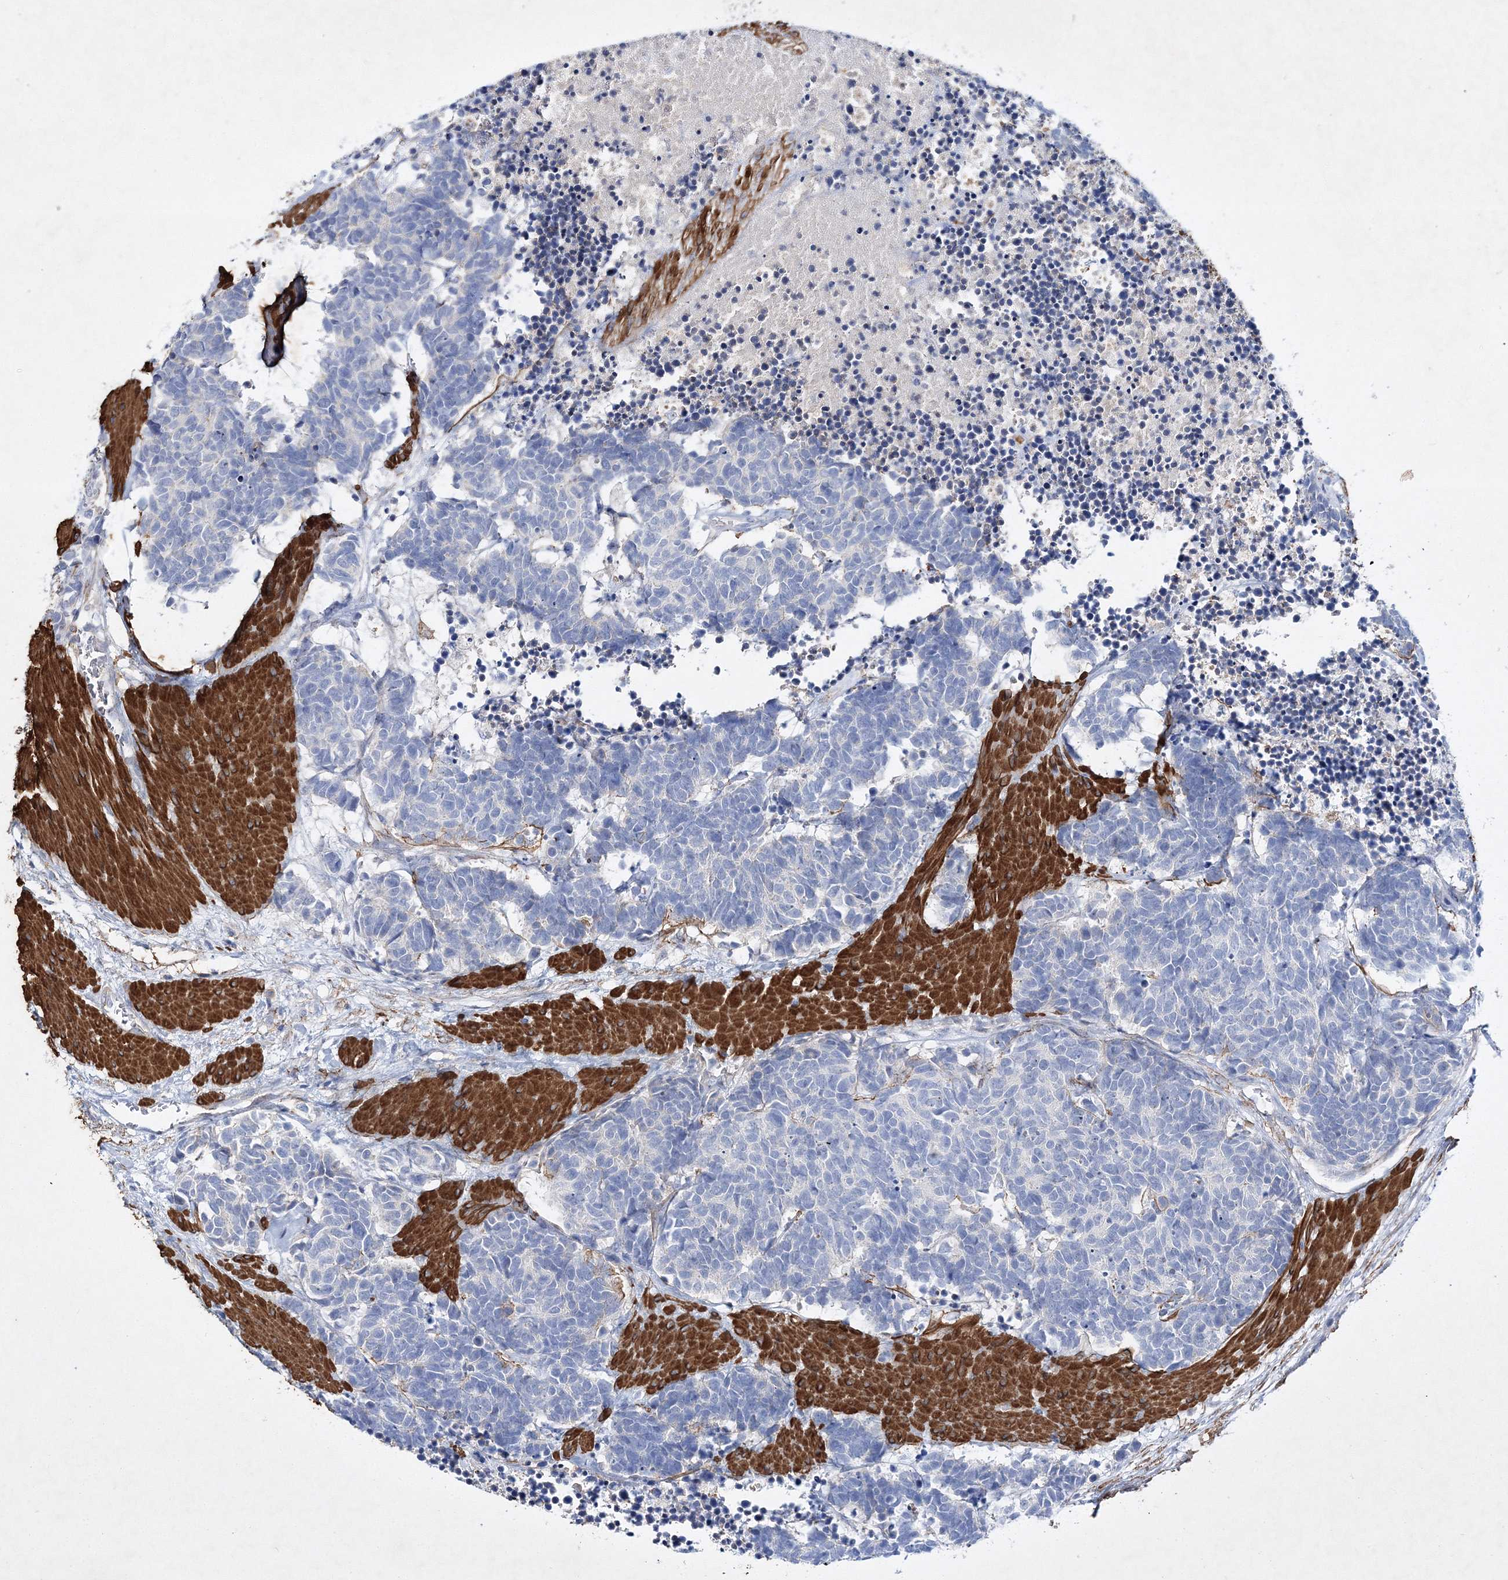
{"staining": {"intensity": "negative", "quantity": "none", "location": "none"}, "tissue": "carcinoid", "cell_type": "Tumor cells", "image_type": "cancer", "snomed": [{"axis": "morphology", "description": "Carcinoma, NOS"}, {"axis": "morphology", "description": "Carcinoid, malignant, NOS"}, {"axis": "topography", "description": "Urinary bladder"}], "caption": "Tumor cells show no significant protein expression in carcinoma. (Immunohistochemistry, brightfield microscopy, high magnification).", "gene": "RTN2", "patient": {"sex": "male", "age": 57}}